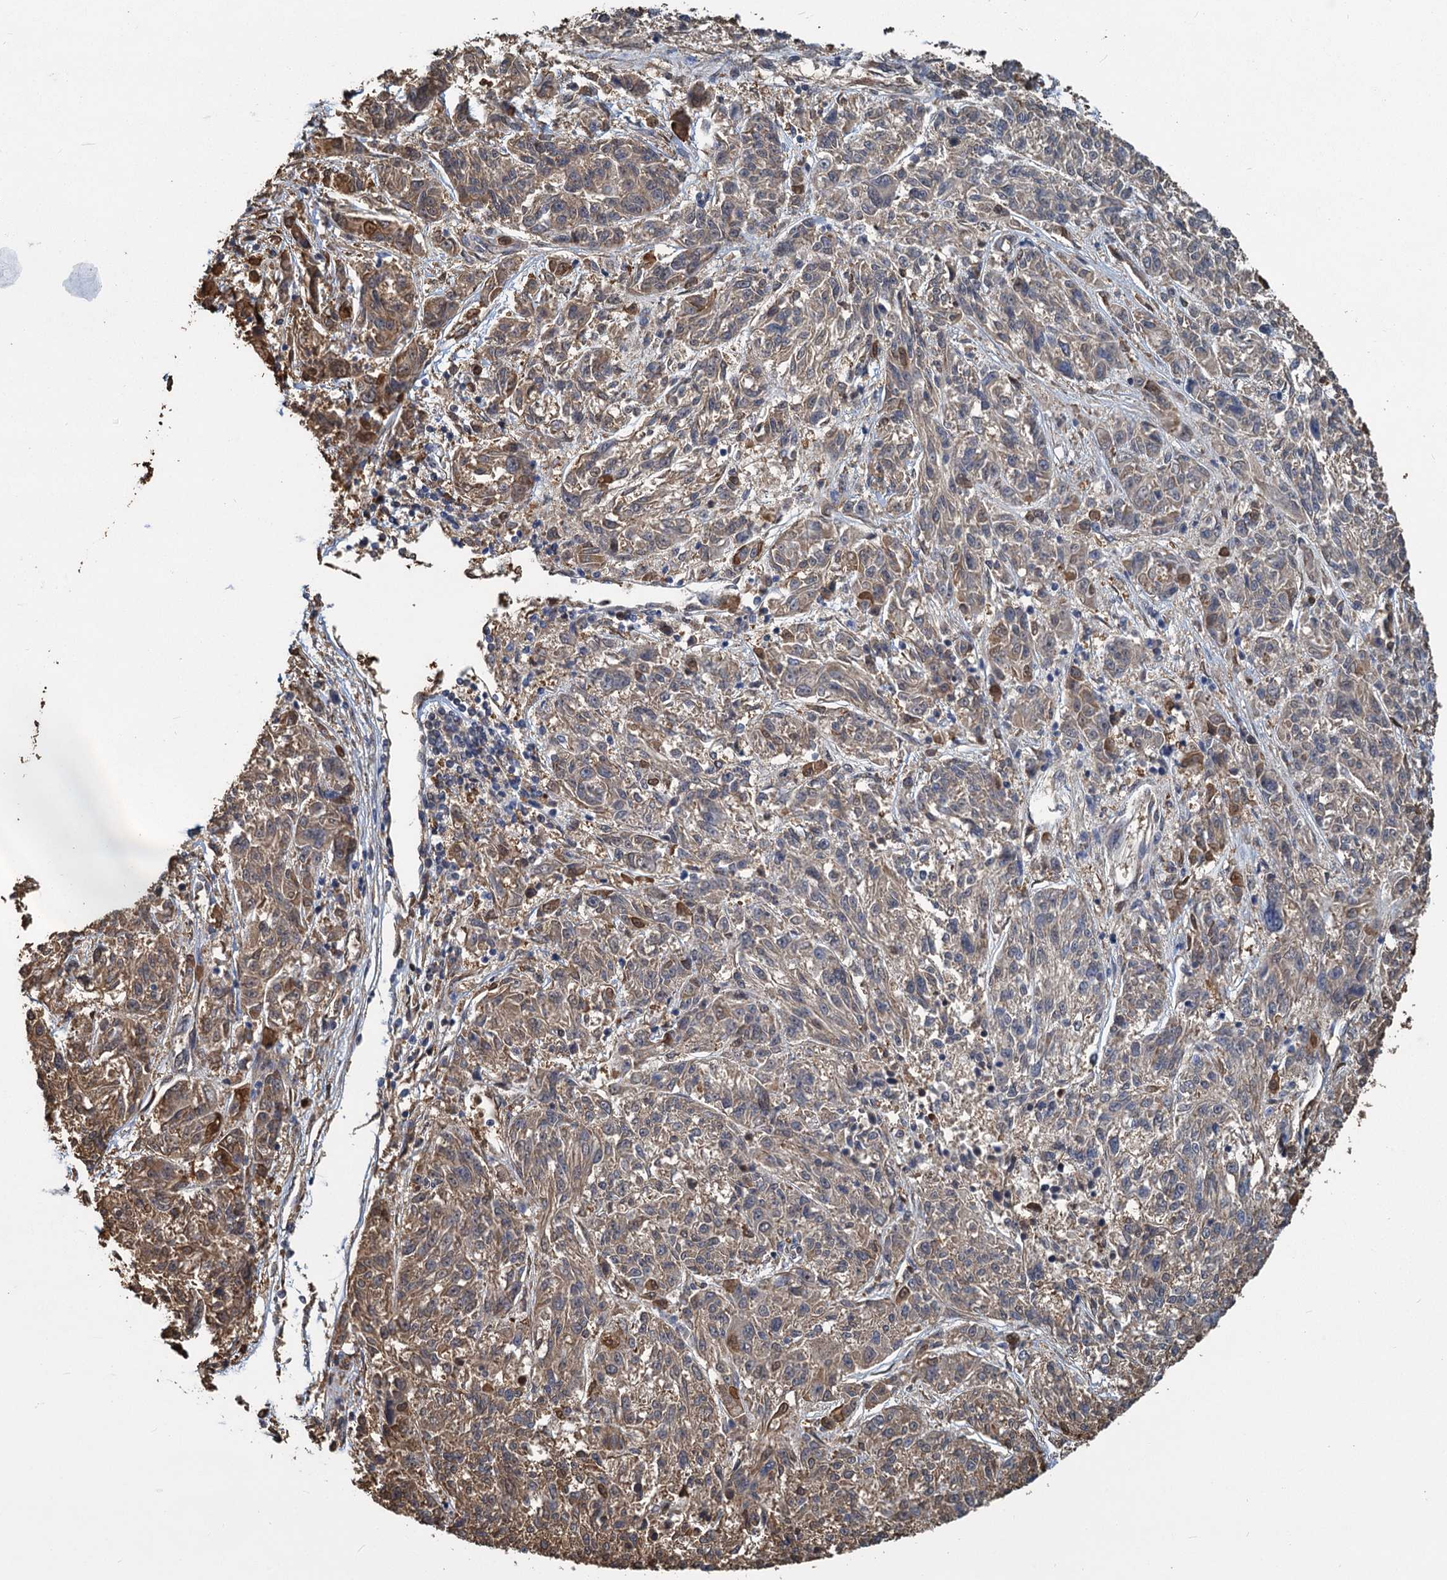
{"staining": {"intensity": "weak", "quantity": ">75%", "location": "cytoplasmic/membranous"}, "tissue": "melanoma", "cell_type": "Tumor cells", "image_type": "cancer", "snomed": [{"axis": "morphology", "description": "Malignant melanoma, NOS"}, {"axis": "topography", "description": "Skin"}], "caption": "Immunohistochemical staining of melanoma reveals weak cytoplasmic/membranous protein expression in approximately >75% of tumor cells.", "gene": "S100A6", "patient": {"sex": "male", "age": 53}}